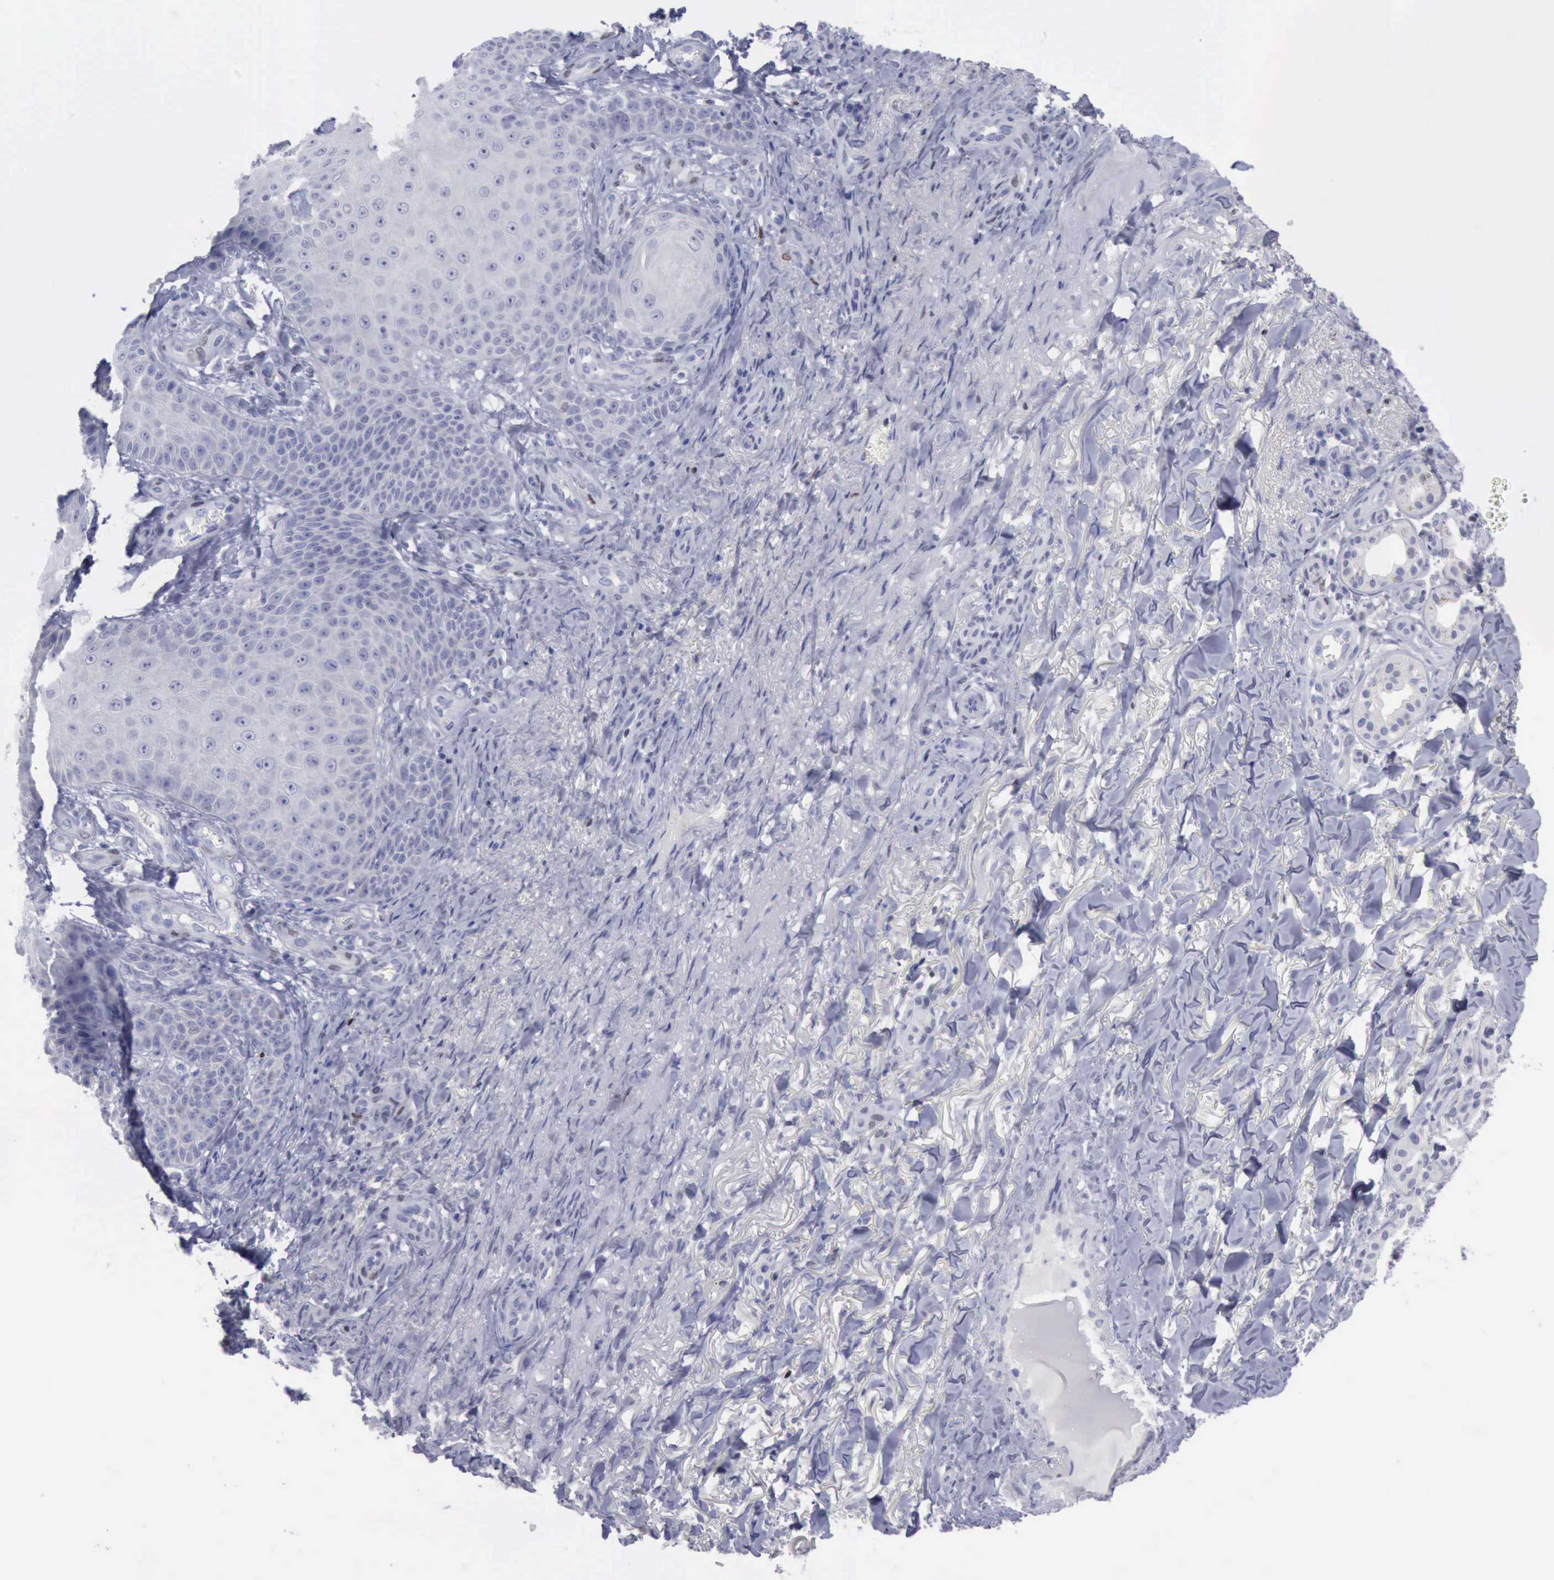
{"staining": {"intensity": "negative", "quantity": "none", "location": "none"}, "tissue": "skin cancer", "cell_type": "Tumor cells", "image_type": "cancer", "snomed": [{"axis": "morphology", "description": "Basal cell carcinoma"}, {"axis": "topography", "description": "Skin"}], "caption": "Tumor cells show no significant protein staining in skin cancer (basal cell carcinoma). (DAB IHC with hematoxylin counter stain).", "gene": "SATB2", "patient": {"sex": "male", "age": 81}}